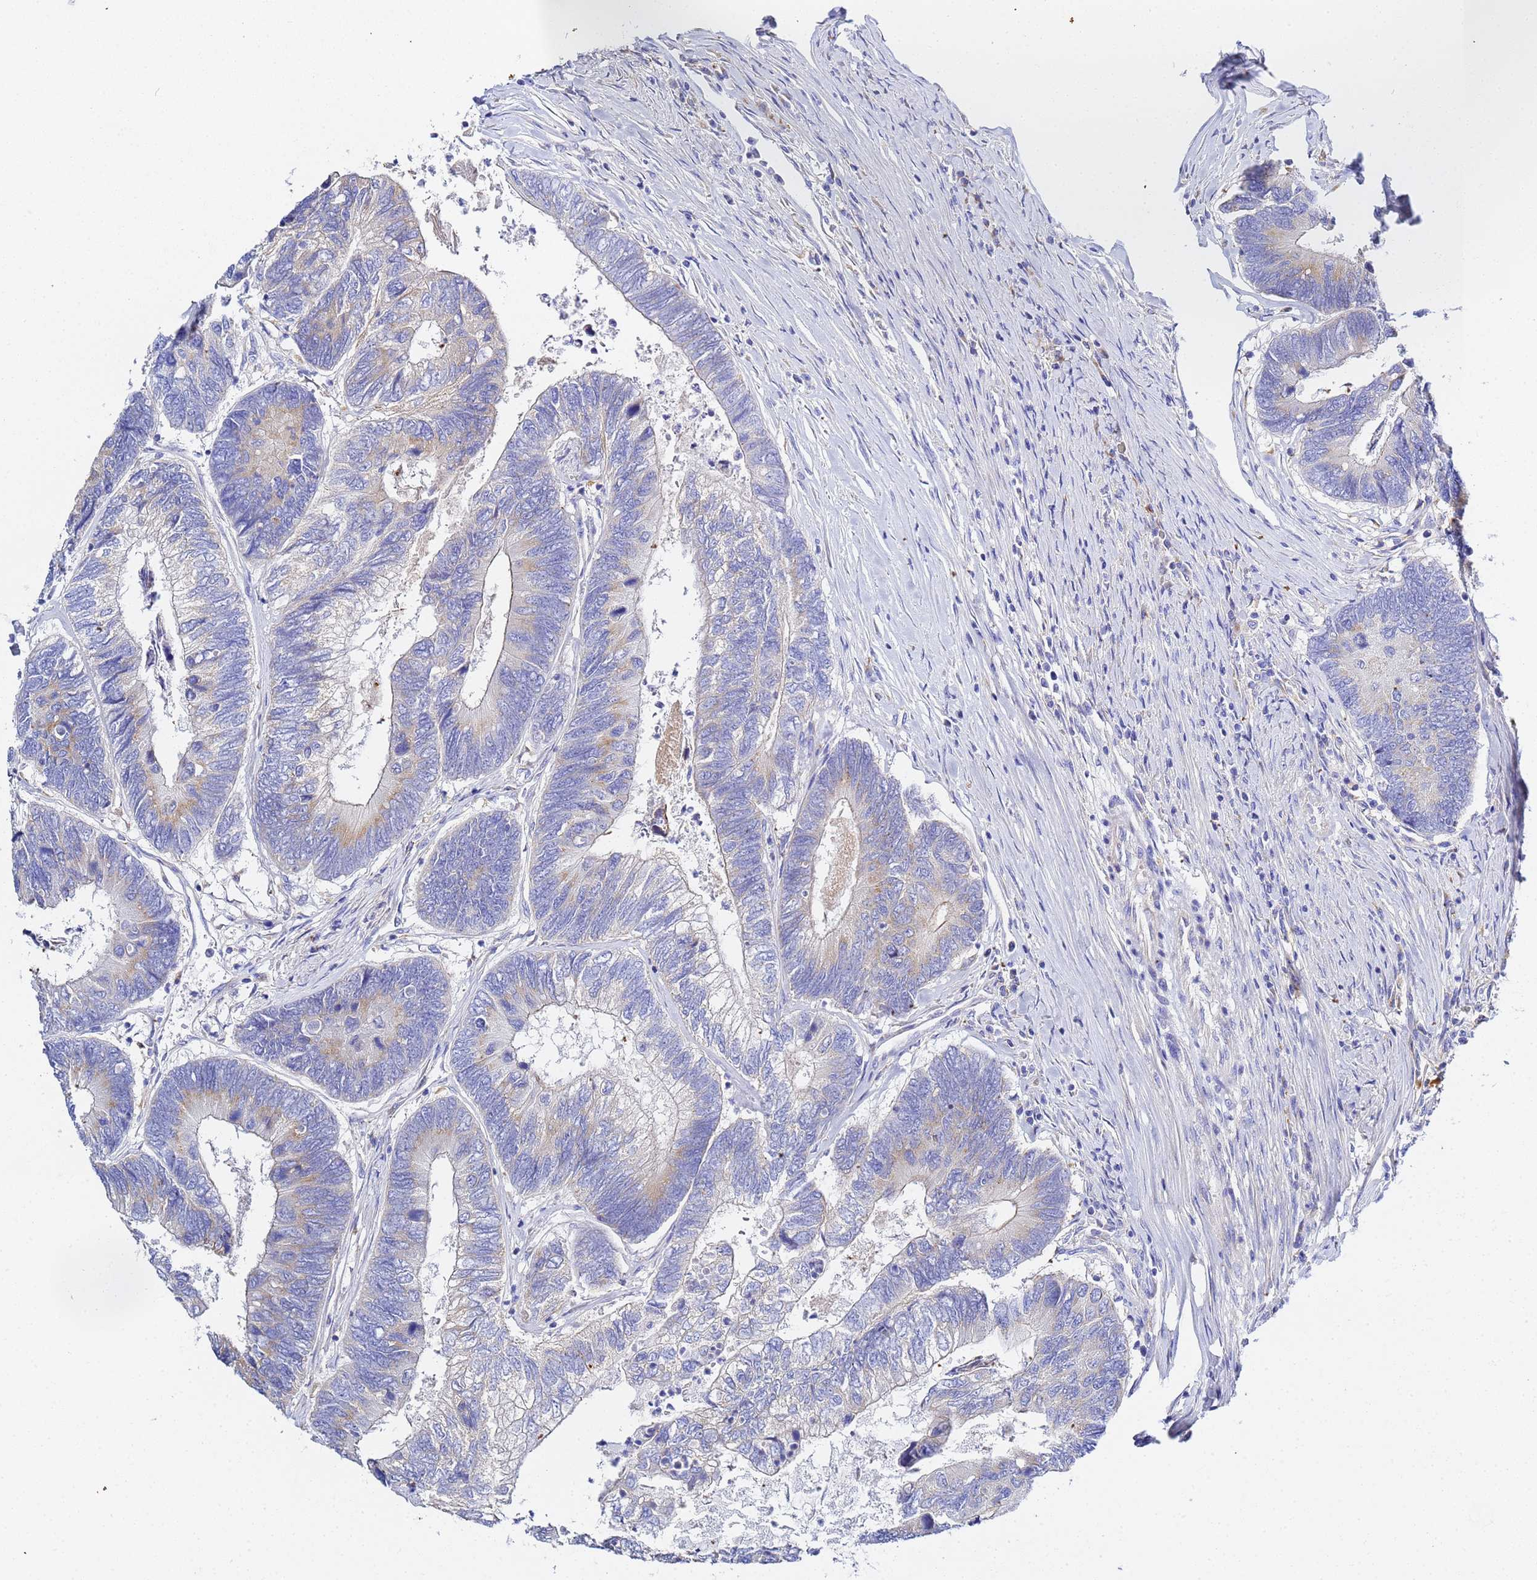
{"staining": {"intensity": "weak", "quantity": "<25%", "location": "cytoplasmic/membranous"}, "tissue": "colorectal cancer", "cell_type": "Tumor cells", "image_type": "cancer", "snomed": [{"axis": "morphology", "description": "Adenocarcinoma, NOS"}, {"axis": "topography", "description": "Colon"}], "caption": "Immunohistochemical staining of human colorectal adenocarcinoma shows no significant expression in tumor cells.", "gene": "VTI1B", "patient": {"sex": "female", "age": 67}}